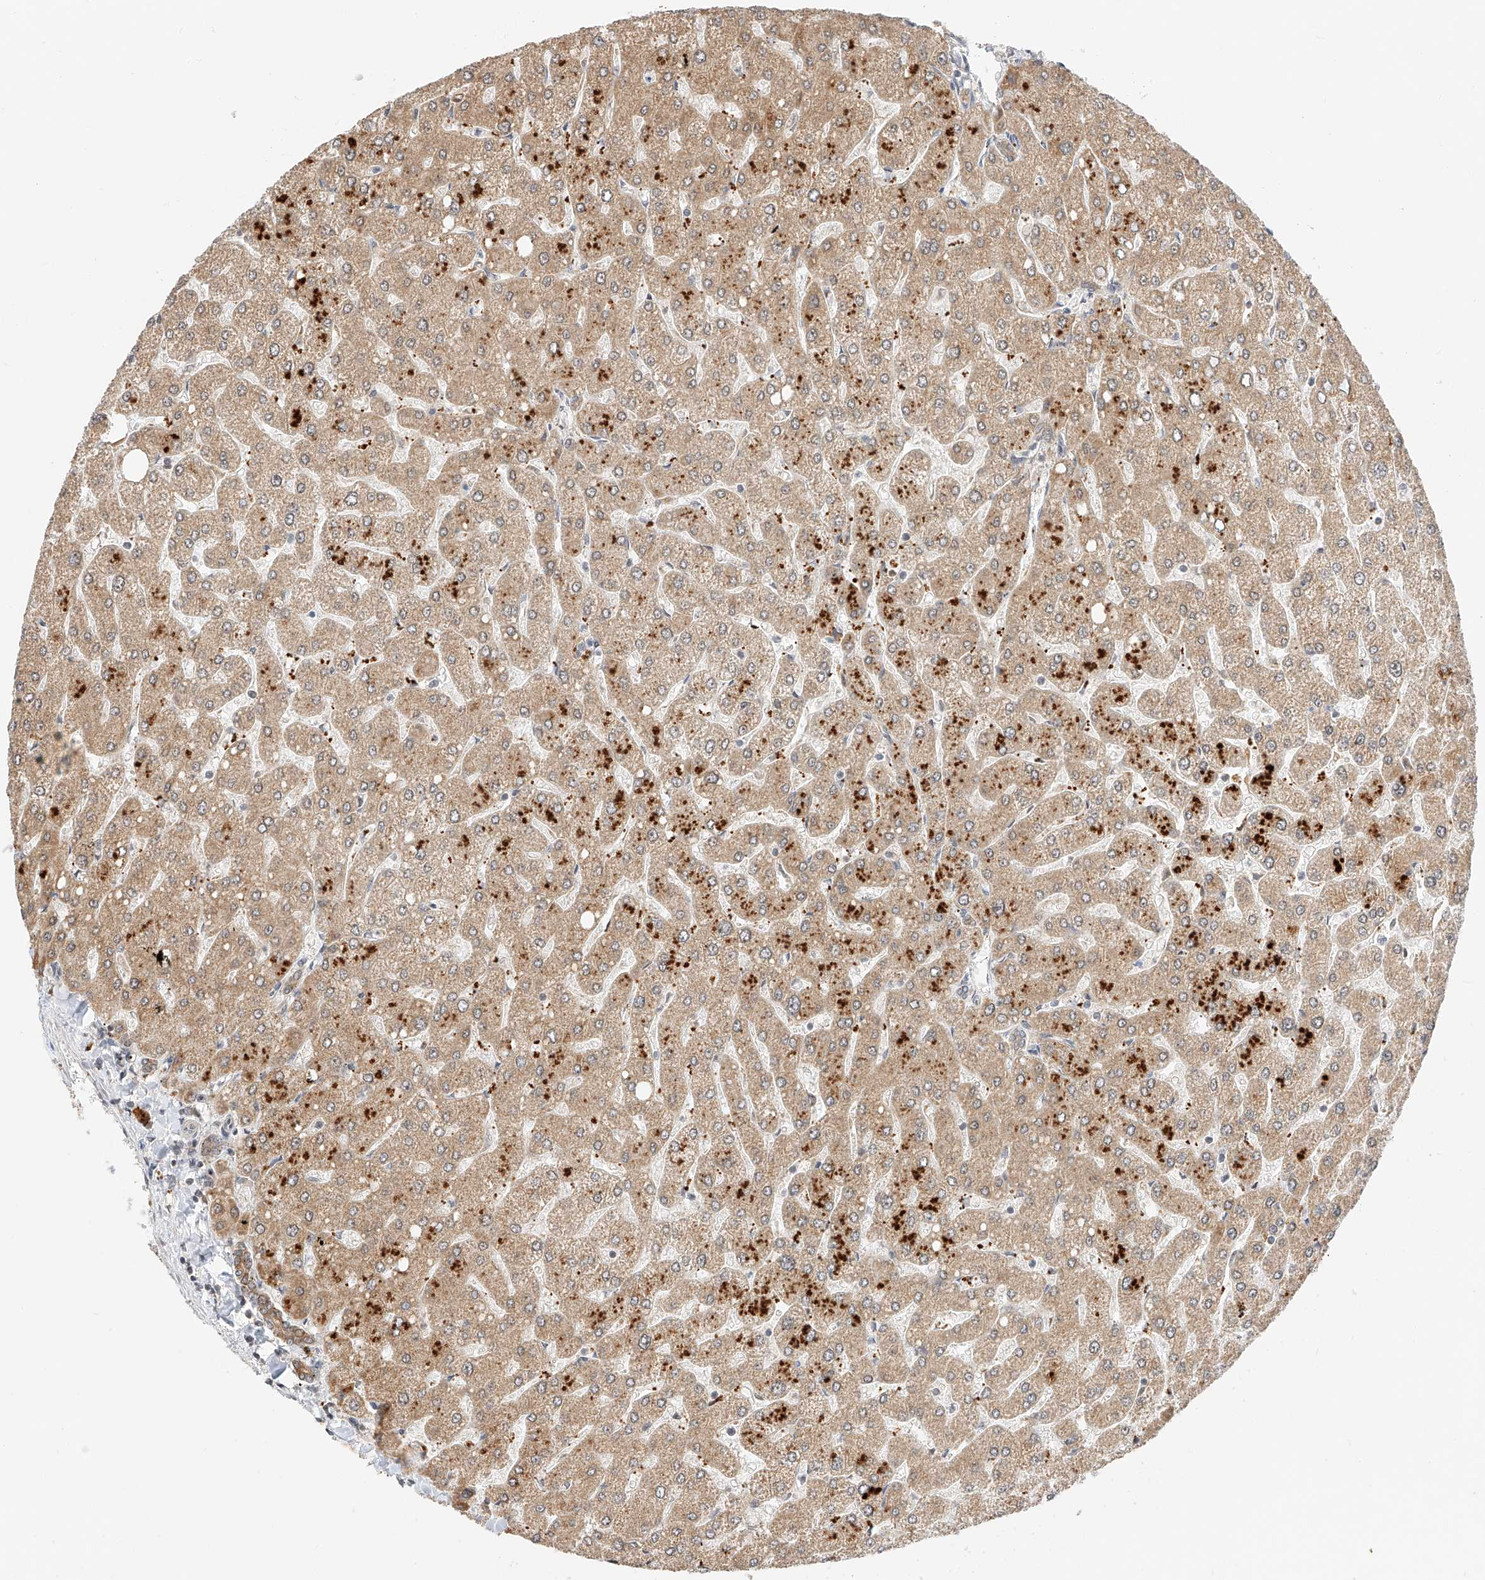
{"staining": {"intensity": "weak", "quantity": ">75%", "location": "cytoplasmic/membranous"}, "tissue": "liver", "cell_type": "Cholangiocytes", "image_type": "normal", "snomed": [{"axis": "morphology", "description": "Normal tissue, NOS"}, {"axis": "topography", "description": "Liver"}], "caption": "Approximately >75% of cholangiocytes in normal liver exhibit weak cytoplasmic/membranous protein positivity as visualized by brown immunohistochemical staining.", "gene": "EIF4H", "patient": {"sex": "male", "age": 55}}